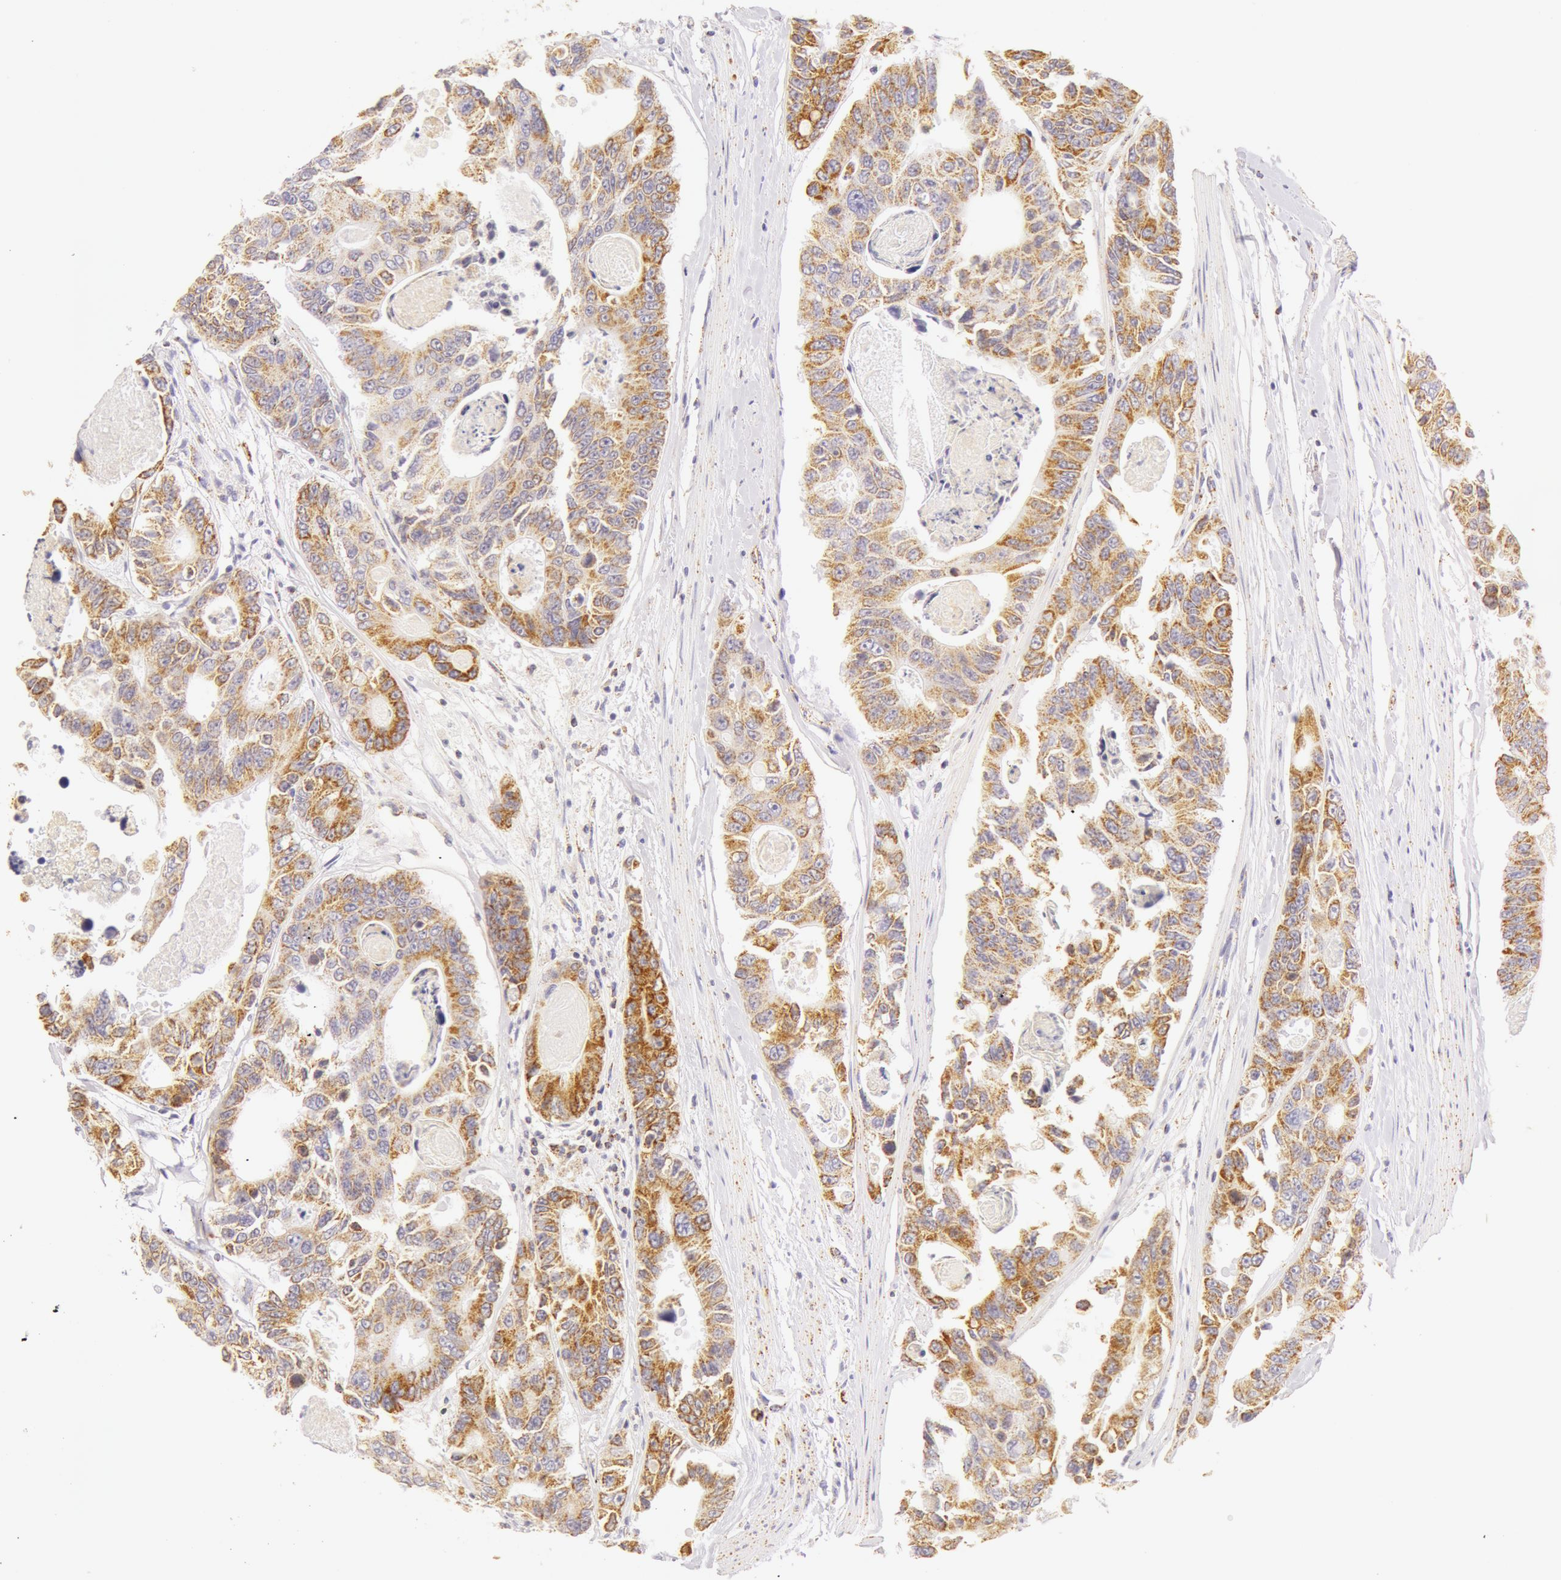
{"staining": {"intensity": "moderate", "quantity": ">75%", "location": "cytoplasmic/membranous"}, "tissue": "colorectal cancer", "cell_type": "Tumor cells", "image_type": "cancer", "snomed": [{"axis": "morphology", "description": "Adenocarcinoma, NOS"}, {"axis": "topography", "description": "Colon"}], "caption": "The histopathology image reveals immunohistochemical staining of adenocarcinoma (colorectal). There is moderate cytoplasmic/membranous expression is present in approximately >75% of tumor cells. The protein of interest is stained brown, and the nuclei are stained in blue (DAB IHC with brightfield microscopy, high magnification).", "gene": "ATP5F1B", "patient": {"sex": "female", "age": 86}}